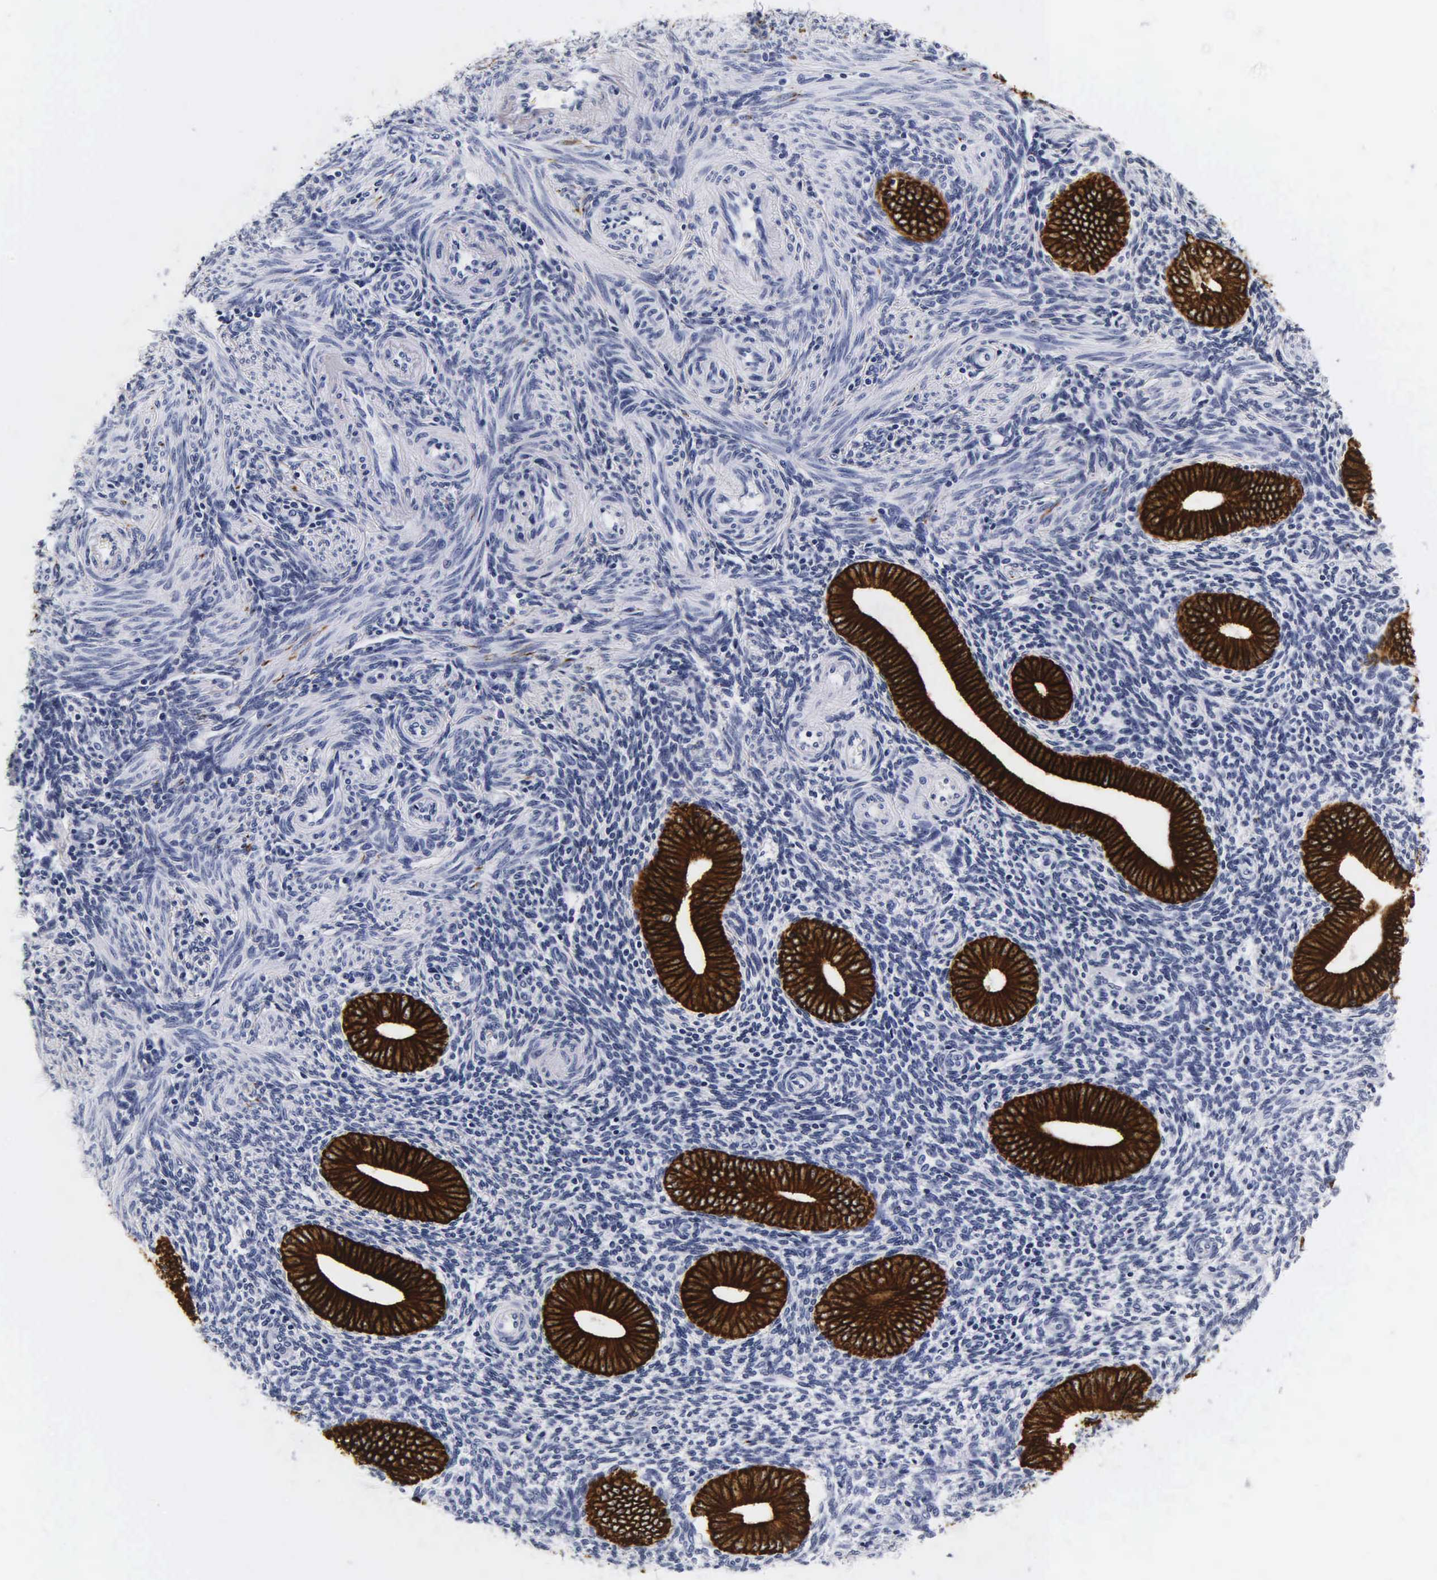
{"staining": {"intensity": "negative", "quantity": "none", "location": "none"}, "tissue": "endometrium", "cell_type": "Cells in endometrial stroma", "image_type": "normal", "snomed": [{"axis": "morphology", "description": "Normal tissue, NOS"}, {"axis": "topography", "description": "Endometrium"}], "caption": "DAB (3,3'-diaminobenzidine) immunohistochemical staining of benign human endometrium reveals no significant staining in cells in endometrial stroma. The staining was performed using DAB (3,3'-diaminobenzidine) to visualize the protein expression in brown, while the nuclei were stained in blue with hematoxylin (Magnification: 20x).", "gene": "KRT18", "patient": {"sex": "female", "age": 35}}